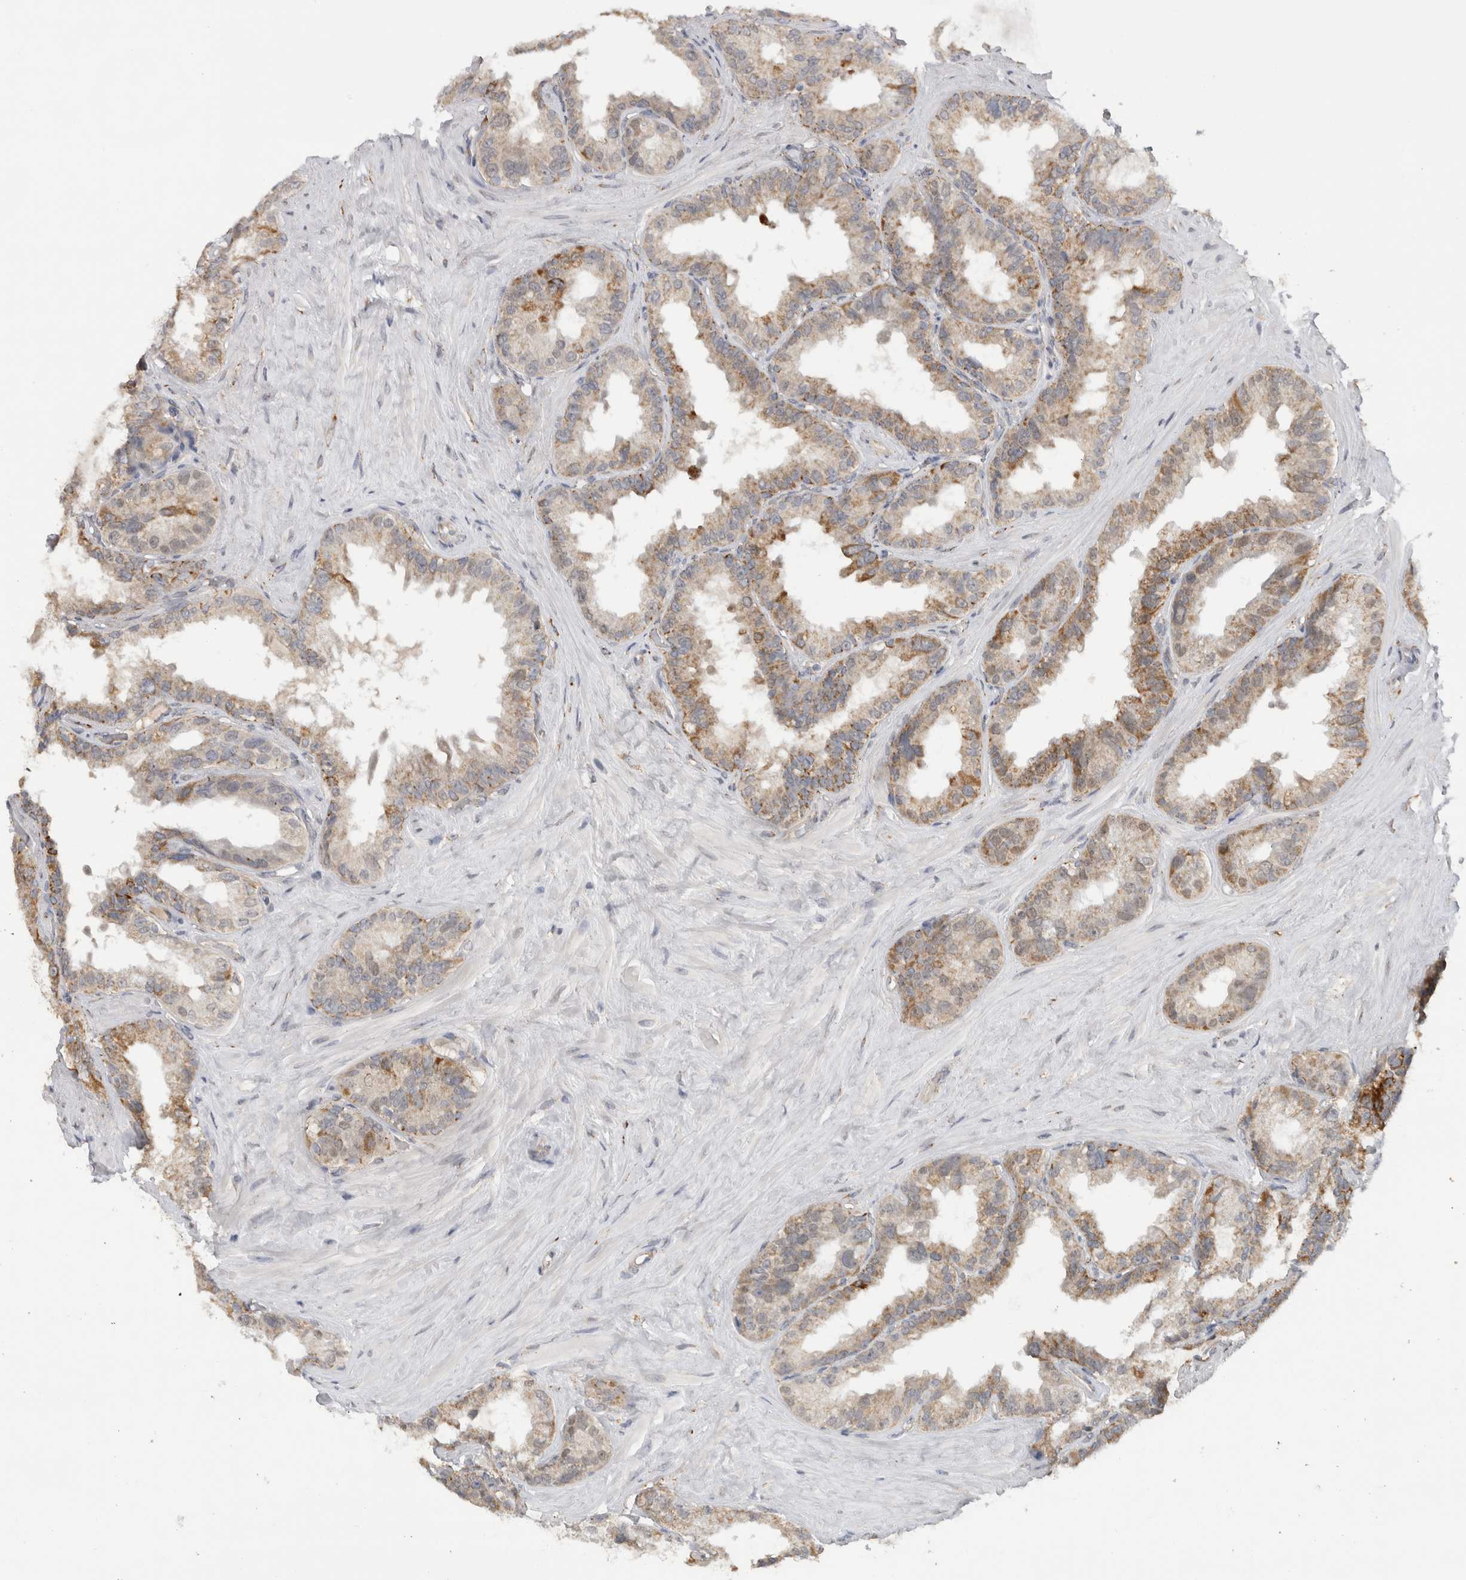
{"staining": {"intensity": "moderate", "quantity": ">75%", "location": "cytoplasmic/membranous"}, "tissue": "seminal vesicle", "cell_type": "Glandular cells", "image_type": "normal", "snomed": [{"axis": "morphology", "description": "Normal tissue, NOS"}, {"axis": "topography", "description": "Seminal veicle"}], "caption": "Immunohistochemical staining of benign seminal vesicle displays moderate cytoplasmic/membranous protein positivity in approximately >75% of glandular cells.", "gene": "DYRK2", "patient": {"sex": "male", "age": 80}}